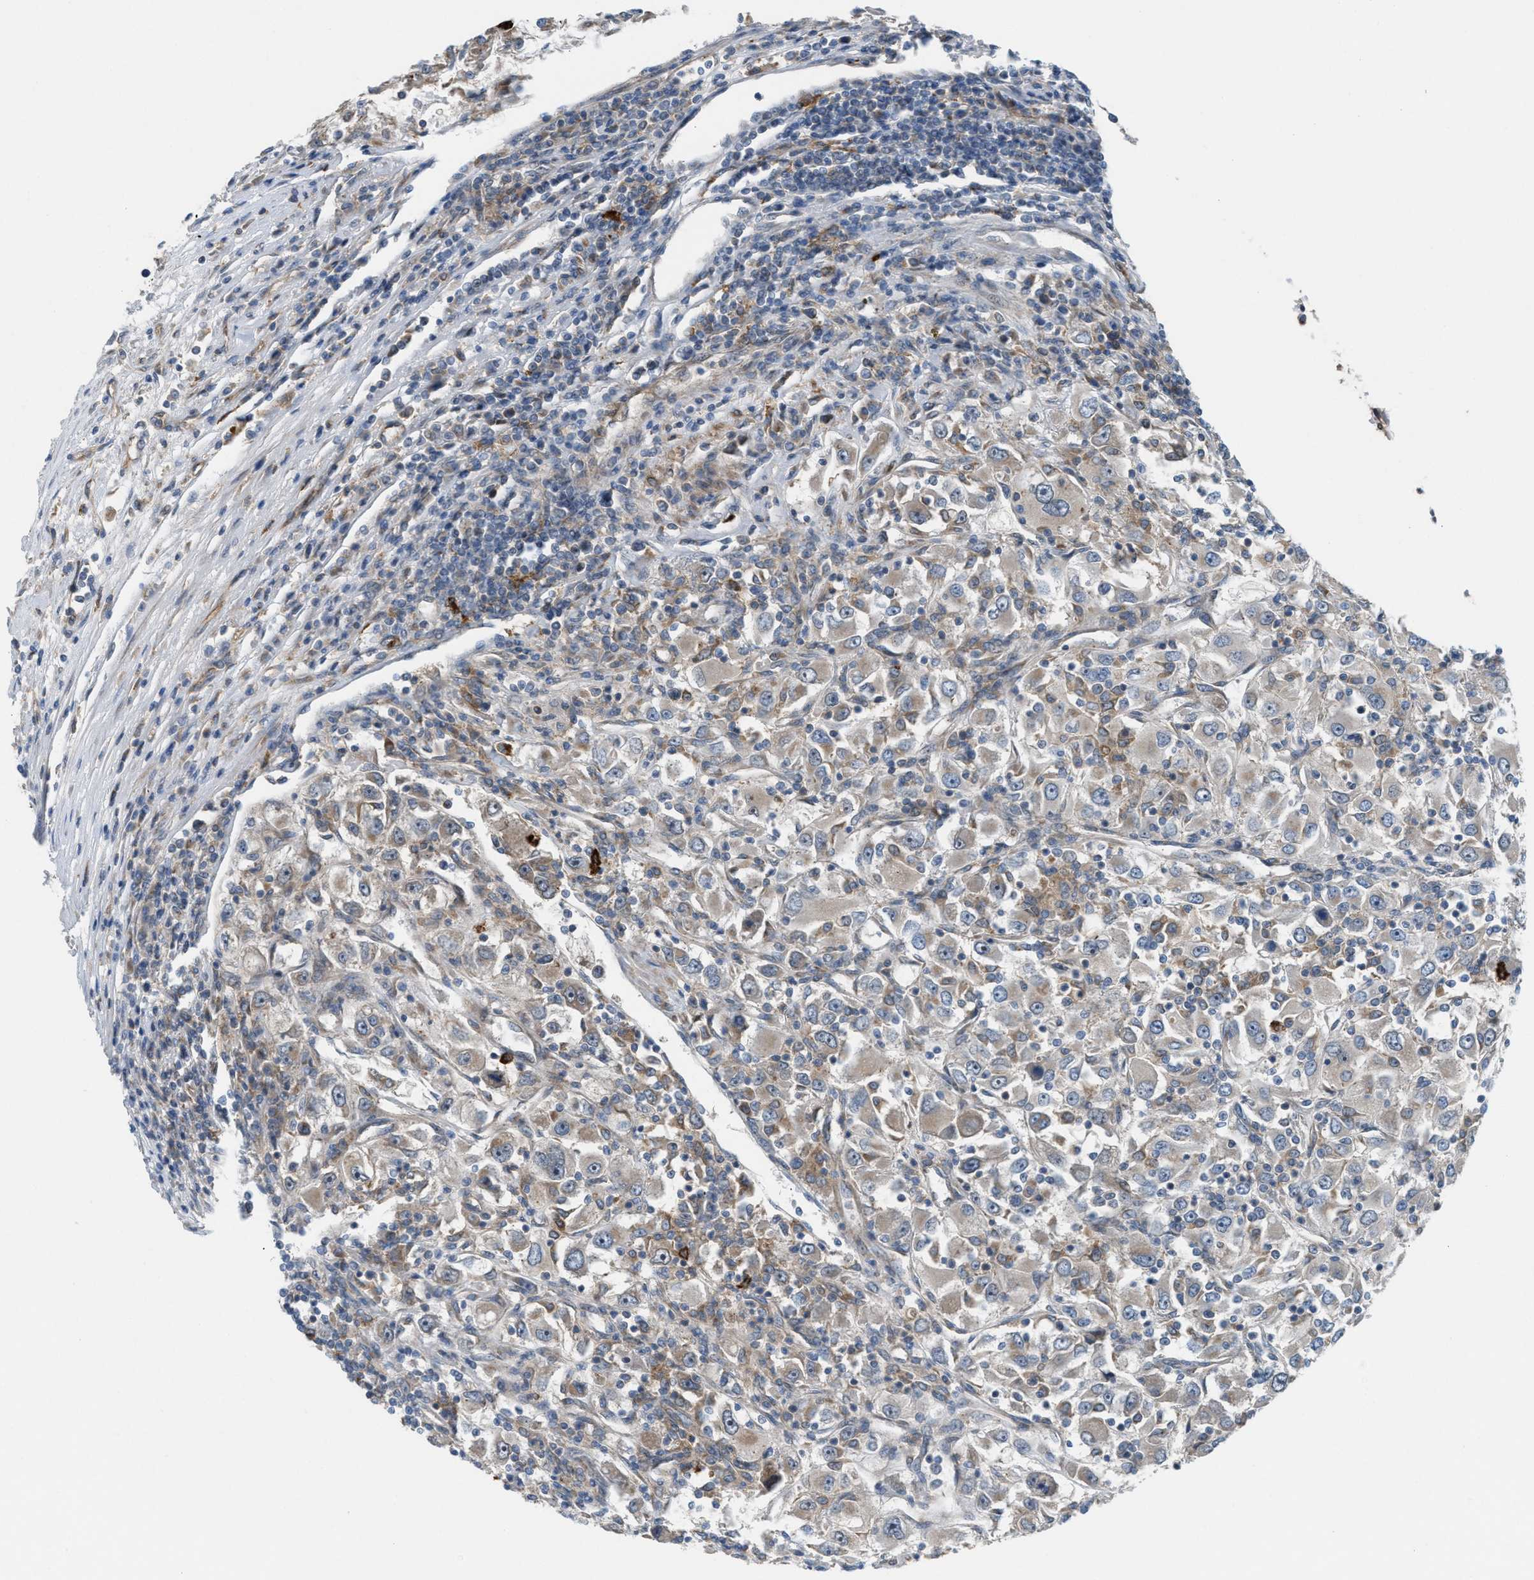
{"staining": {"intensity": "weak", "quantity": "25%-75%", "location": "cytoplasmic/membranous,nuclear"}, "tissue": "renal cancer", "cell_type": "Tumor cells", "image_type": "cancer", "snomed": [{"axis": "morphology", "description": "Adenocarcinoma, NOS"}, {"axis": "topography", "description": "Kidney"}], "caption": "A low amount of weak cytoplasmic/membranous and nuclear staining is present in approximately 25%-75% of tumor cells in adenocarcinoma (renal) tissue. (IHC, brightfield microscopy, high magnification).", "gene": "CYB5D1", "patient": {"sex": "female", "age": 52}}